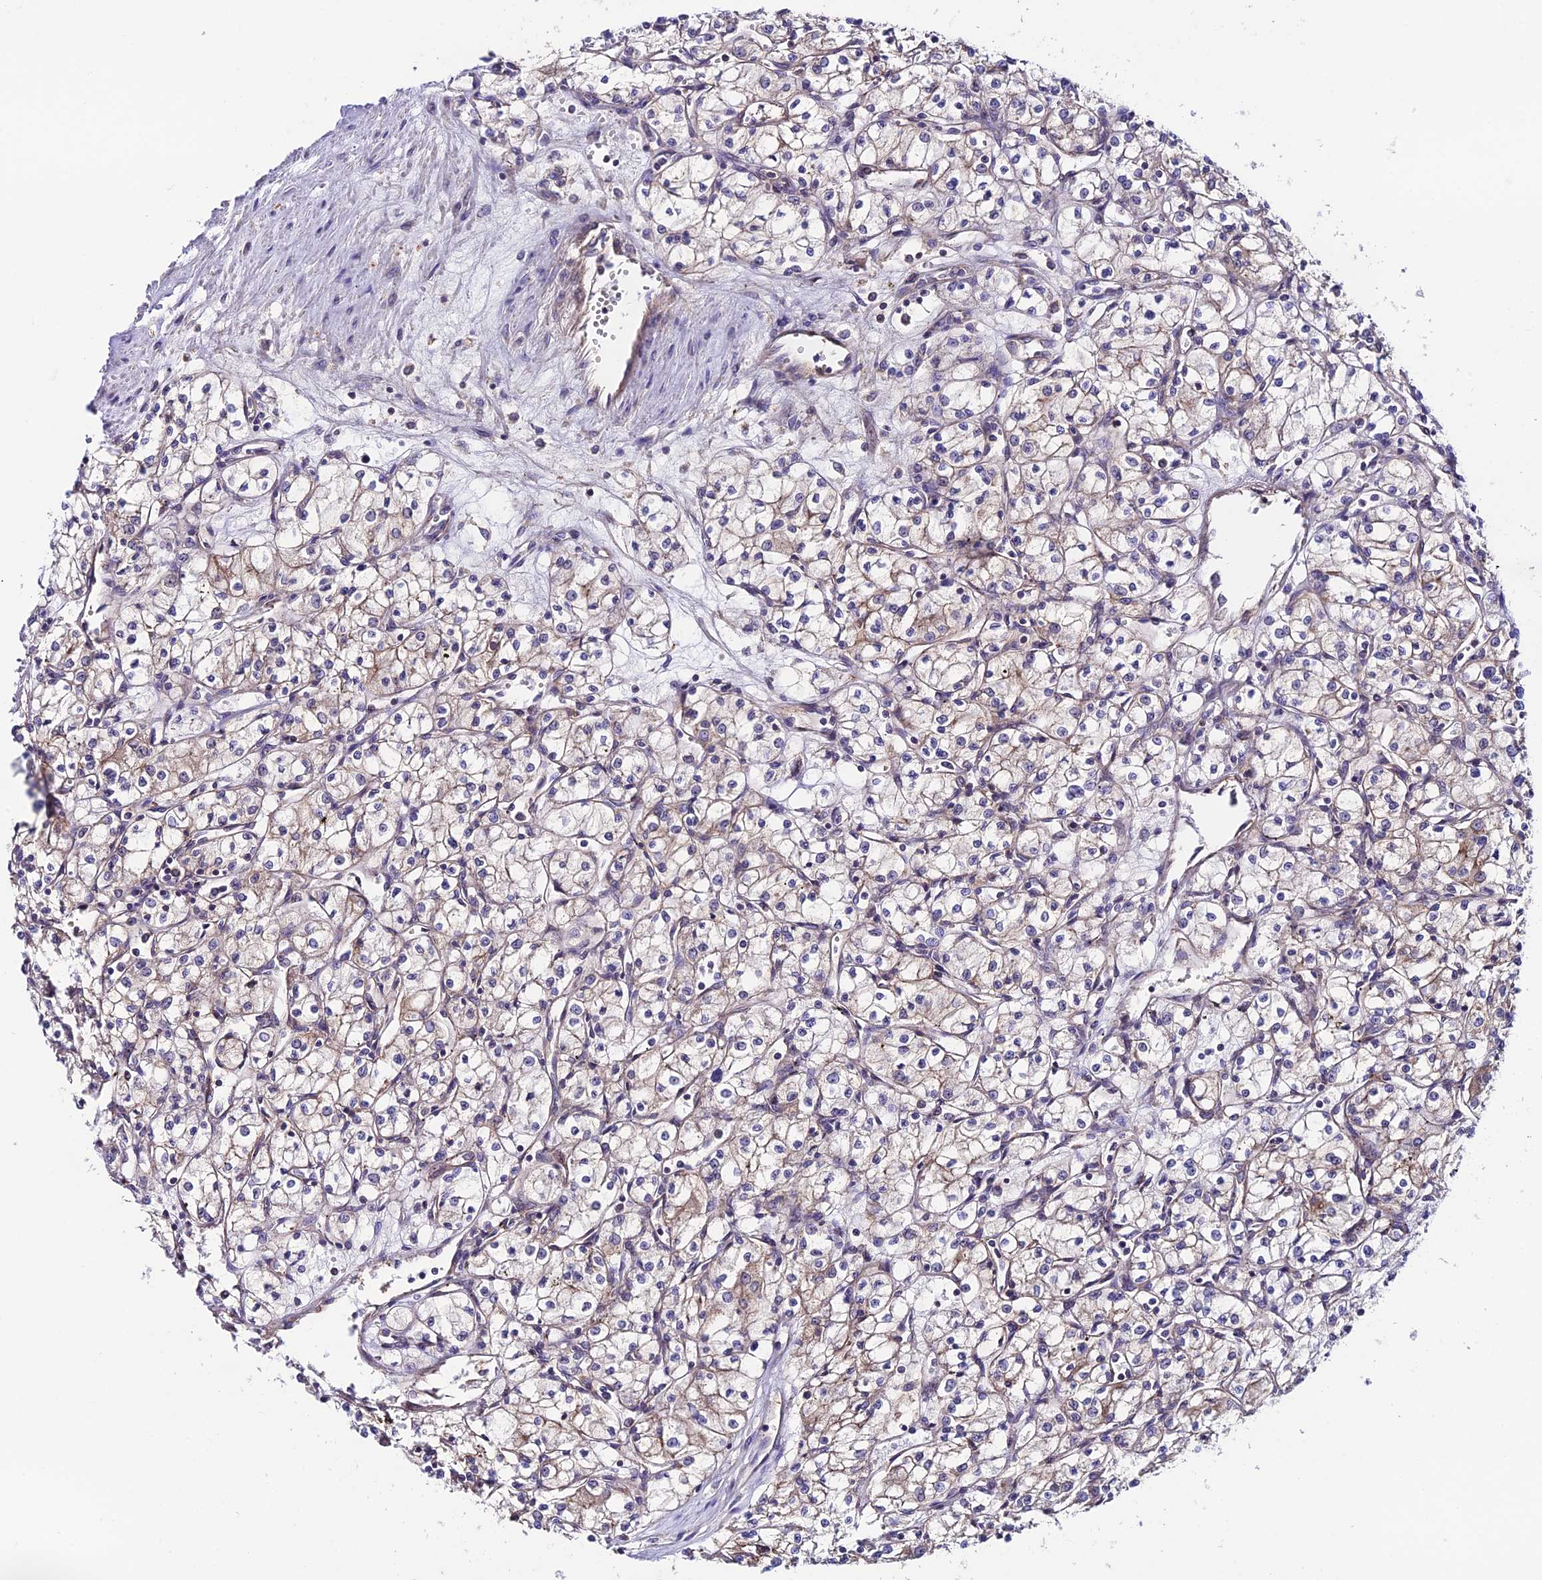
{"staining": {"intensity": "weak", "quantity": "25%-75%", "location": "cytoplasmic/membranous"}, "tissue": "renal cancer", "cell_type": "Tumor cells", "image_type": "cancer", "snomed": [{"axis": "morphology", "description": "Adenocarcinoma, NOS"}, {"axis": "topography", "description": "Kidney"}], "caption": "An image showing weak cytoplasmic/membranous expression in about 25%-75% of tumor cells in renal cancer, as visualized by brown immunohistochemical staining.", "gene": "BRME1", "patient": {"sex": "male", "age": 59}}